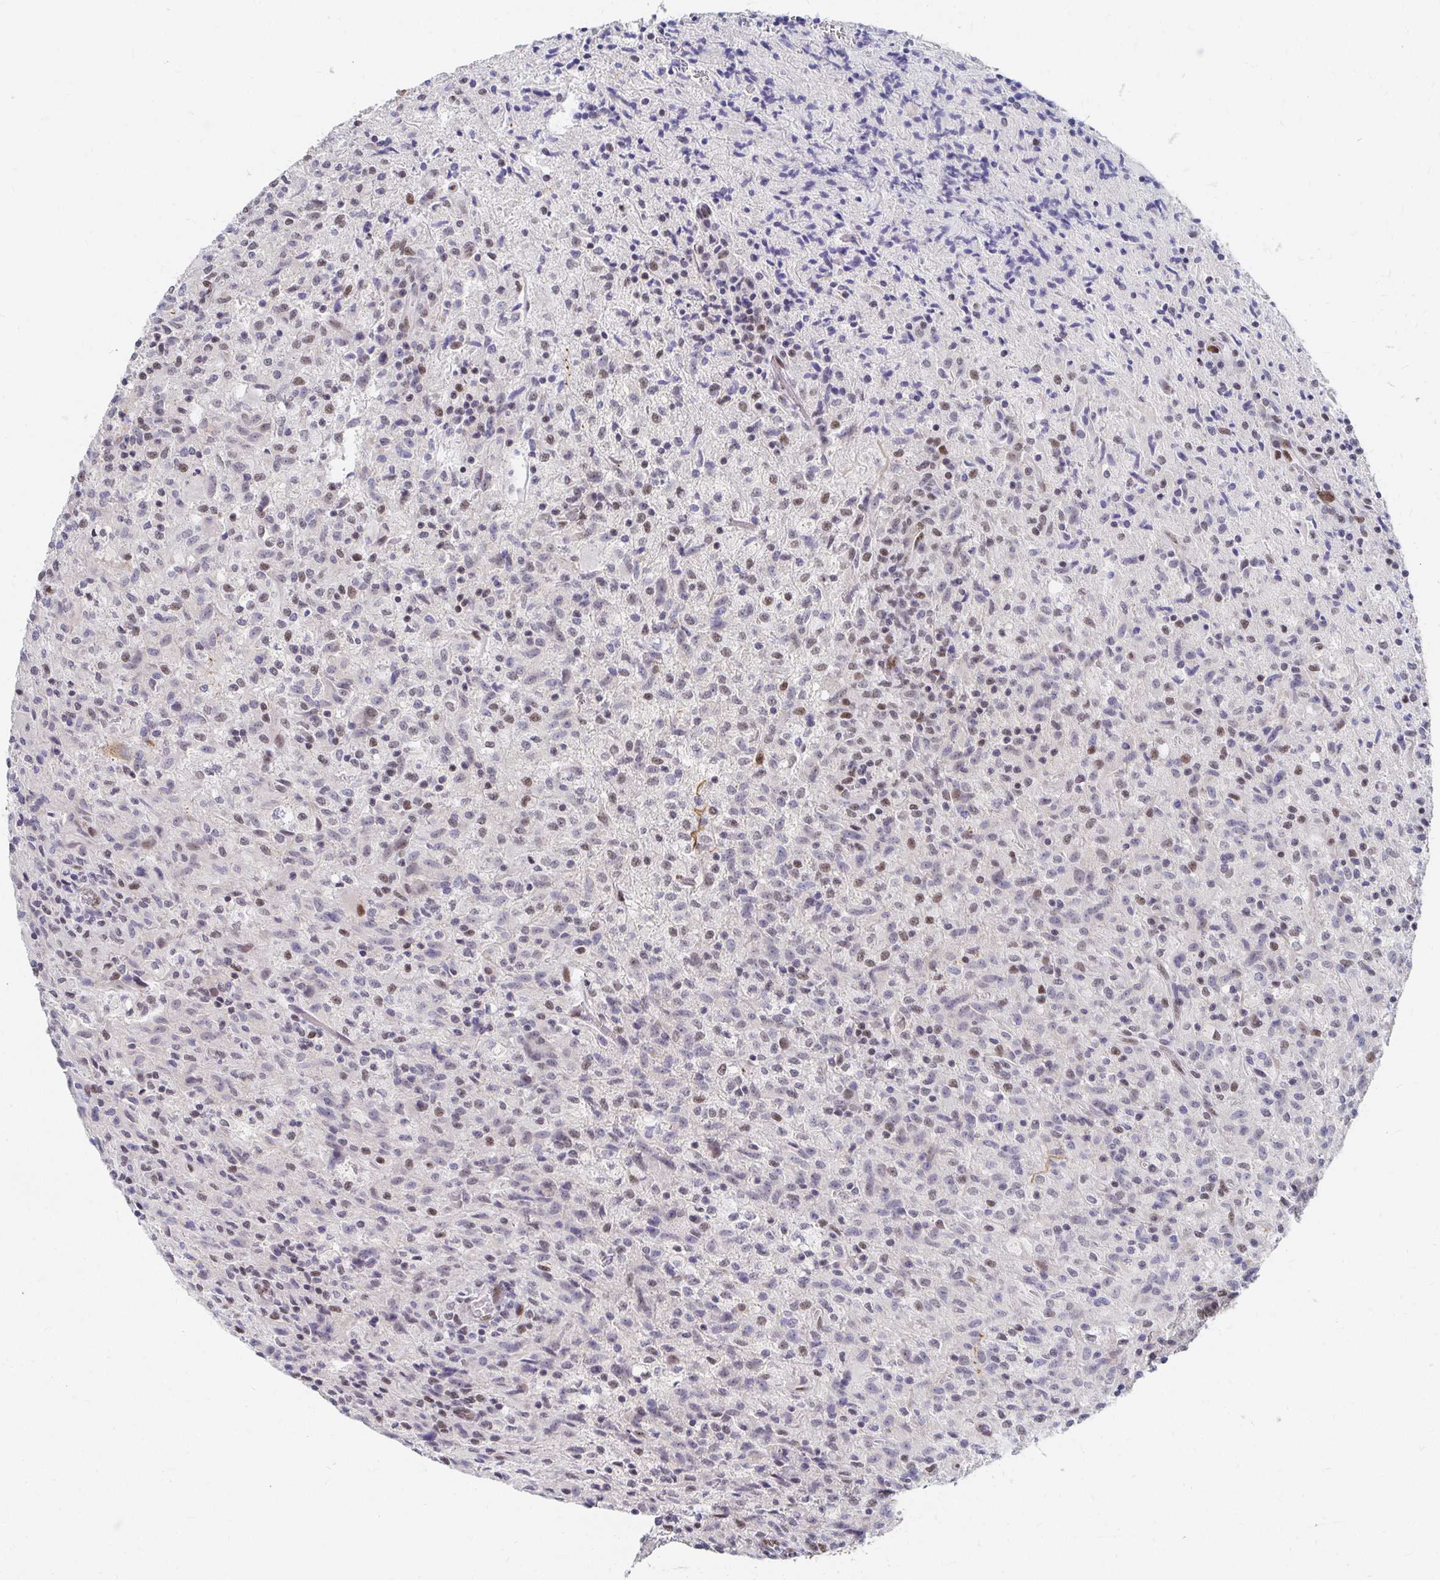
{"staining": {"intensity": "weak", "quantity": "25%-75%", "location": "nuclear"}, "tissue": "glioma", "cell_type": "Tumor cells", "image_type": "cancer", "snomed": [{"axis": "morphology", "description": "Glioma, malignant, High grade"}, {"axis": "topography", "description": "Brain"}], "caption": "Protein staining of high-grade glioma (malignant) tissue exhibits weak nuclear positivity in about 25%-75% of tumor cells. (DAB IHC, brown staining for protein, blue staining for nuclei).", "gene": "CLIC3", "patient": {"sex": "male", "age": 68}}